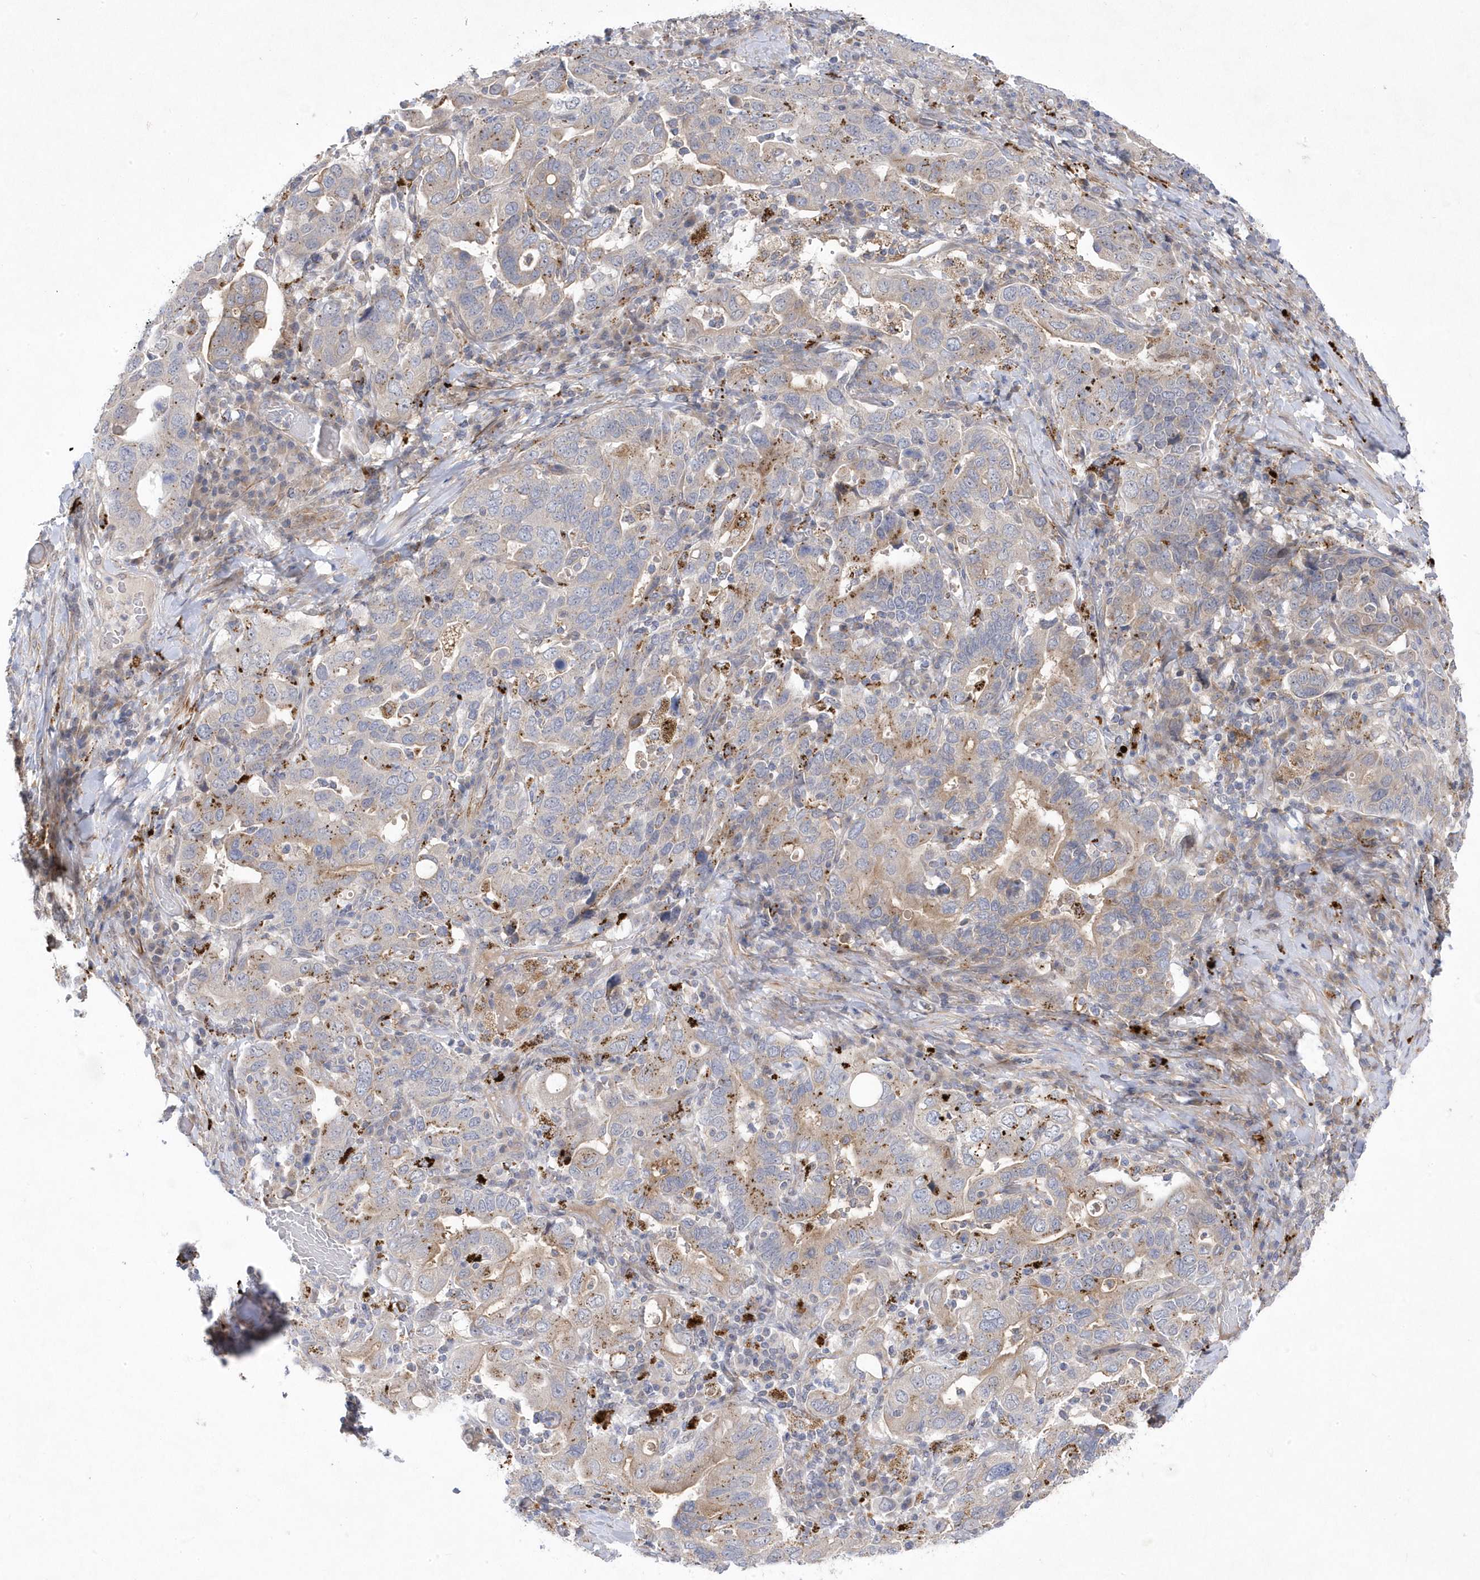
{"staining": {"intensity": "weak", "quantity": "<25%", "location": "cytoplasmic/membranous"}, "tissue": "stomach cancer", "cell_type": "Tumor cells", "image_type": "cancer", "snomed": [{"axis": "morphology", "description": "Adenocarcinoma, NOS"}, {"axis": "topography", "description": "Stomach, upper"}], "caption": "Histopathology image shows no protein positivity in tumor cells of adenocarcinoma (stomach) tissue.", "gene": "ANAPC1", "patient": {"sex": "male", "age": 62}}